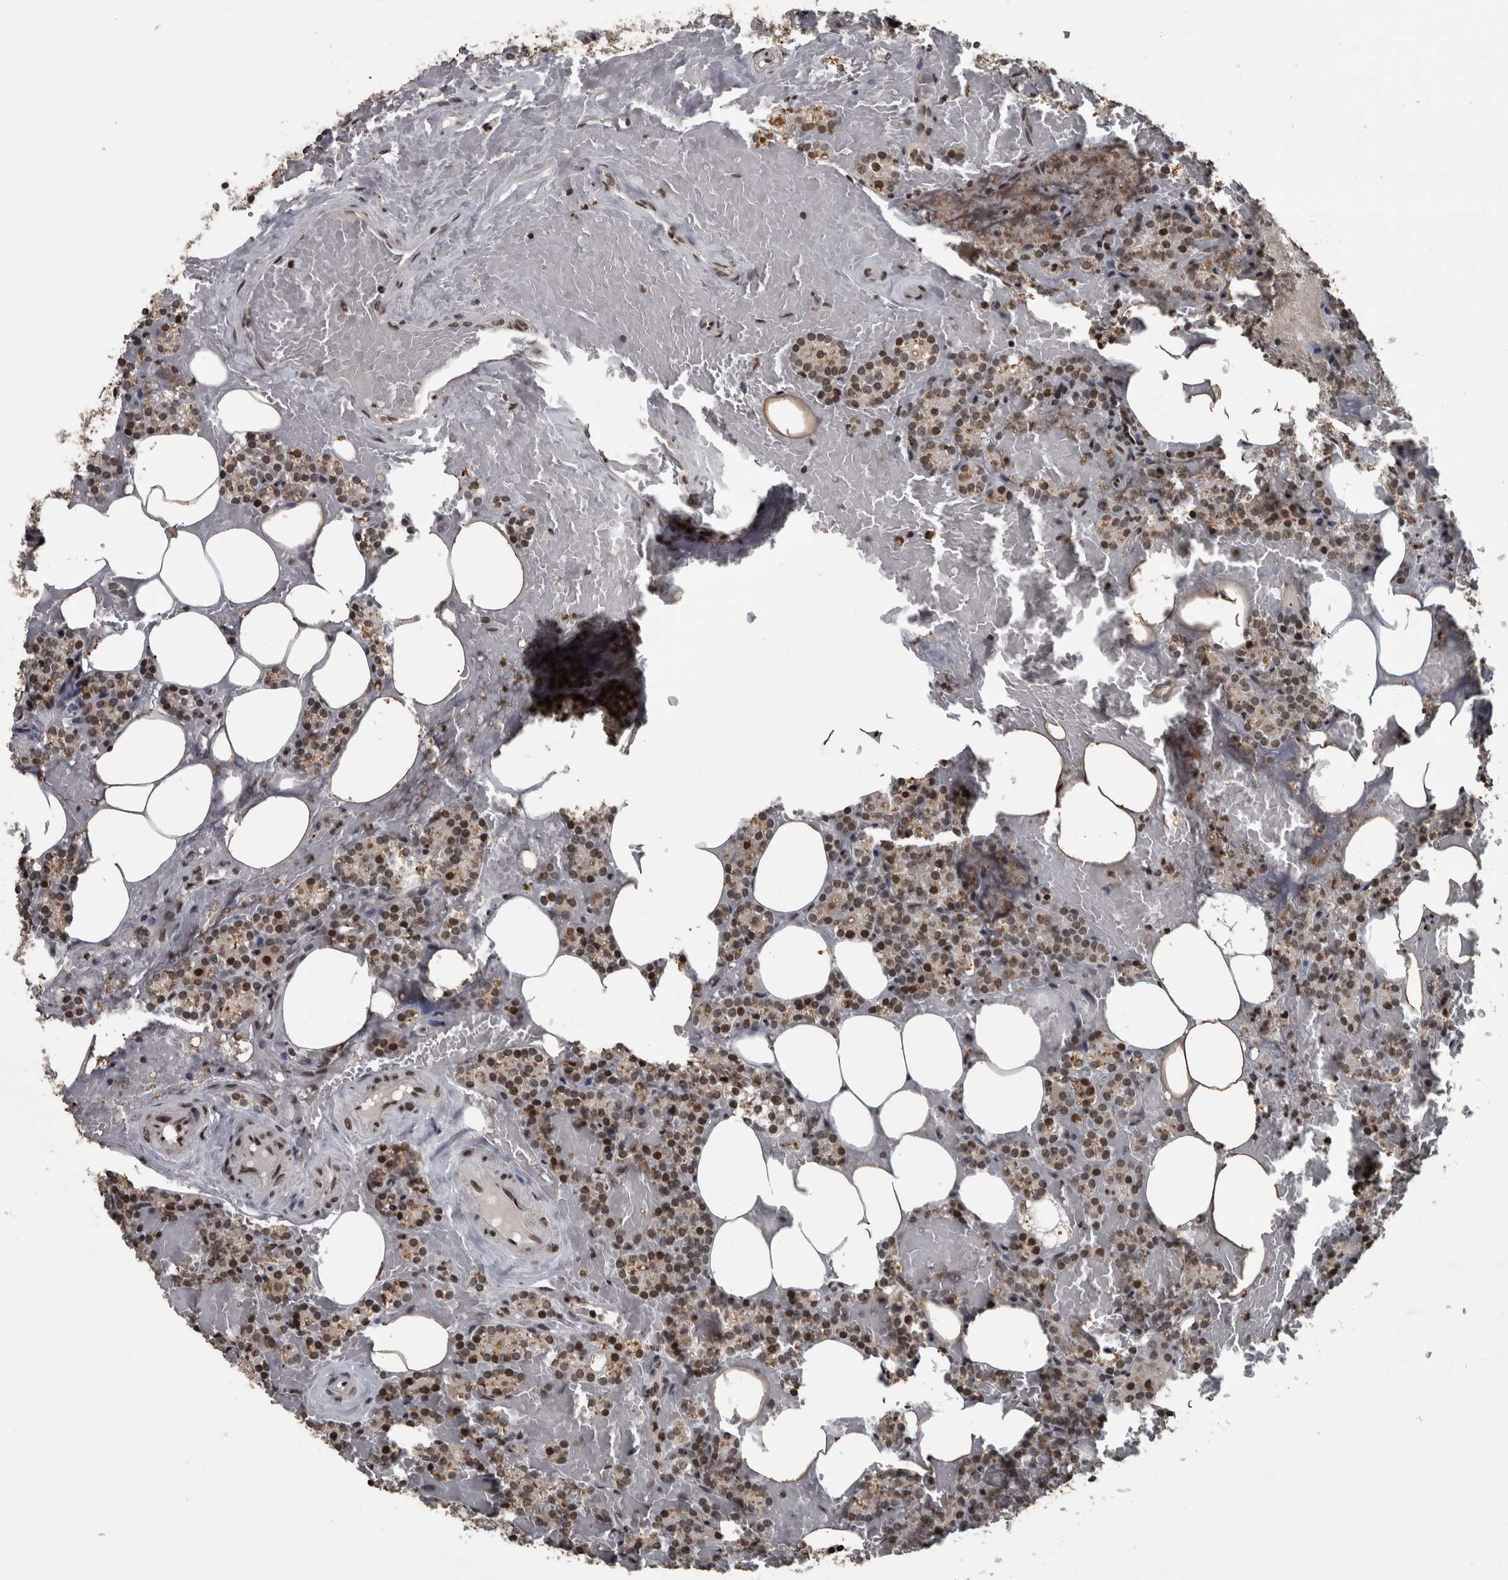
{"staining": {"intensity": "strong", "quantity": ">75%", "location": "nuclear"}, "tissue": "parathyroid gland", "cell_type": "Glandular cells", "image_type": "normal", "snomed": [{"axis": "morphology", "description": "Normal tissue, NOS"}, {"axis": "topography", "description": "Parathyroid gland"}], "caption": "The image demonstrates staining of unremarkable parathyroid gland, revealing strong nuclear protein staining (brown color) within glandular cells.", "gene": "UNC50", "patient": {"sex": "female", "age": 78}}